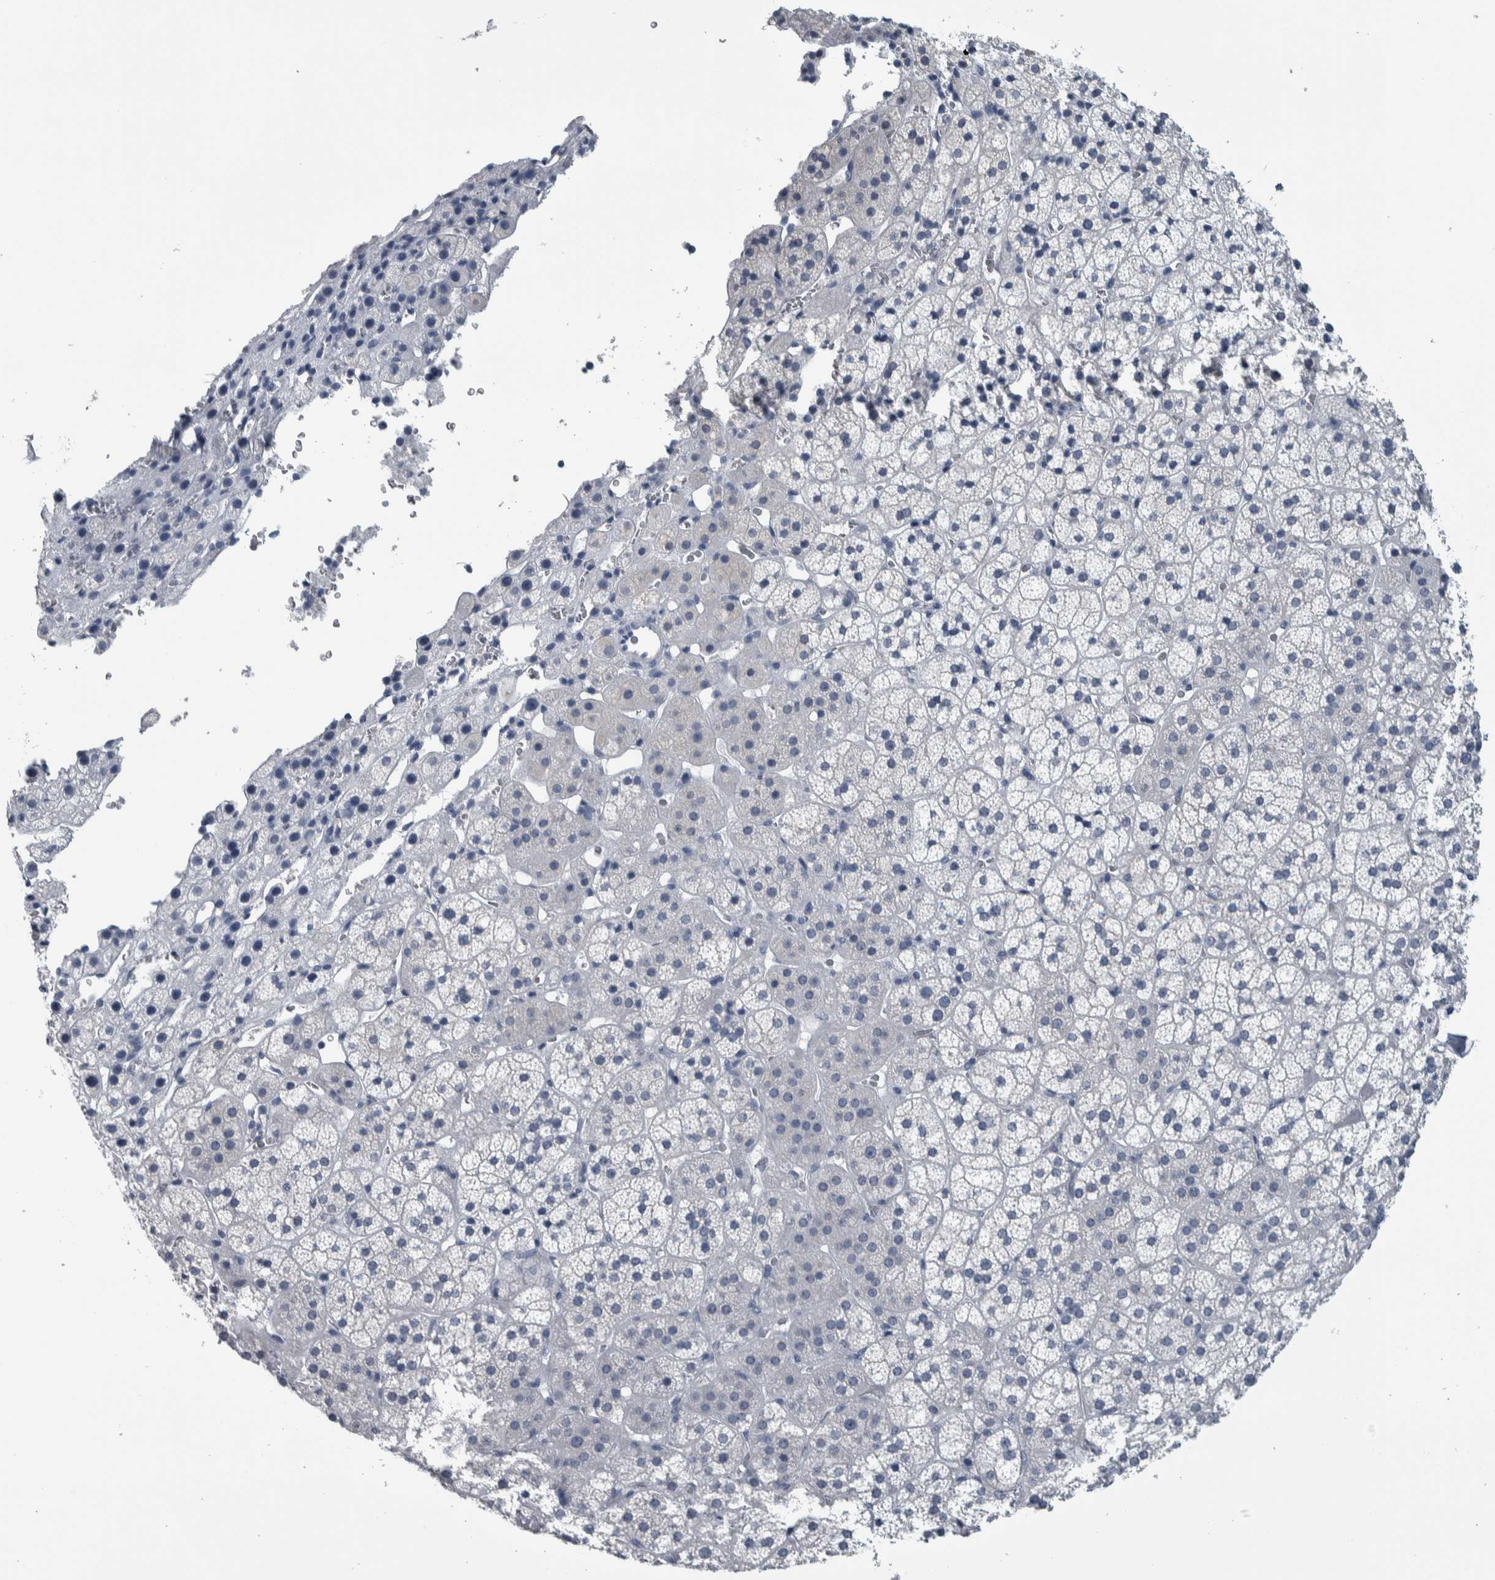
{"staining": {"intensity": "negative", "quantity": "none", "location": "none"}, "tissue": "adrenal gland", "cell_type": "Glandular cells", "image_type": "normal", "snomed": [{"axis": "morphology", "description": "Normal tissue, NOS"}, {"axis": "topography", "description": "Adrenal gland"}], "caption": "A micrograph of human adrenal gland is negative for staining in glandular cells.", "gene": "CDH17", "patient": {"sex": "female", "age": 44}}